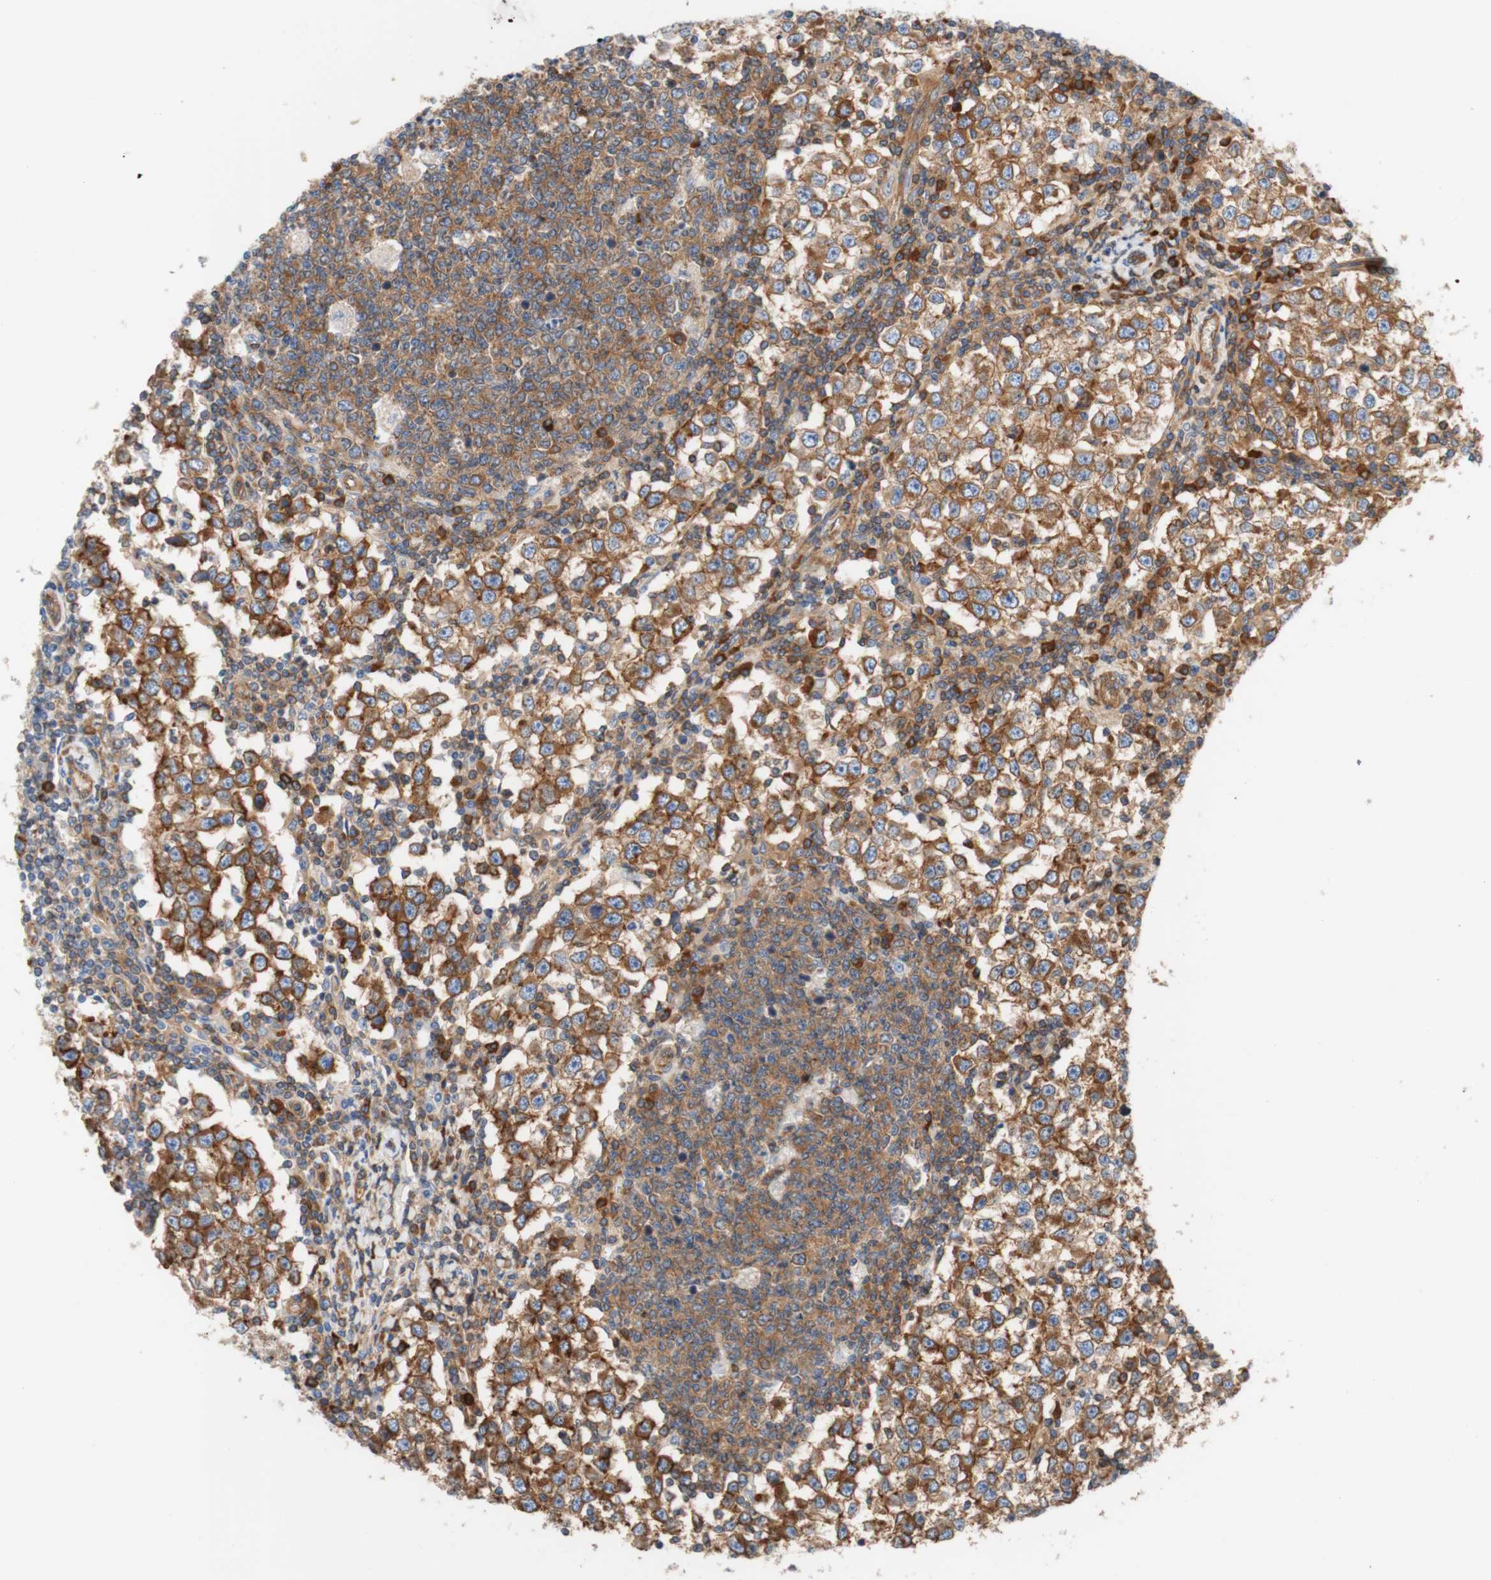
{"staining": {"intensity": "moderate", "quantity": "25%-75%", "location": "cytoplasmic/membranous"}, "tissue": "testis cancer", "cell_type": "Tumor cells", "image_type": "cancer", "snomed": [{"axis": "morphology", "description": "Seminoma, NOS"}, {"axis": "topography", "description": "Testis"}], "caption": "An immunohistochemistry image of tumor tissue is shown. Protein staining in brown highlights moderate cytoplasmic/membranous positivity in testis seminoma within tumor cells. The staining is performed using DAB (3,3'-diaminobenzidine) brown chromogen to label protein expression. The nuclei are counter-stained blue using hematoxylin.", "gene": "STOM", "patient": {"sex": "male", "age": 65}}